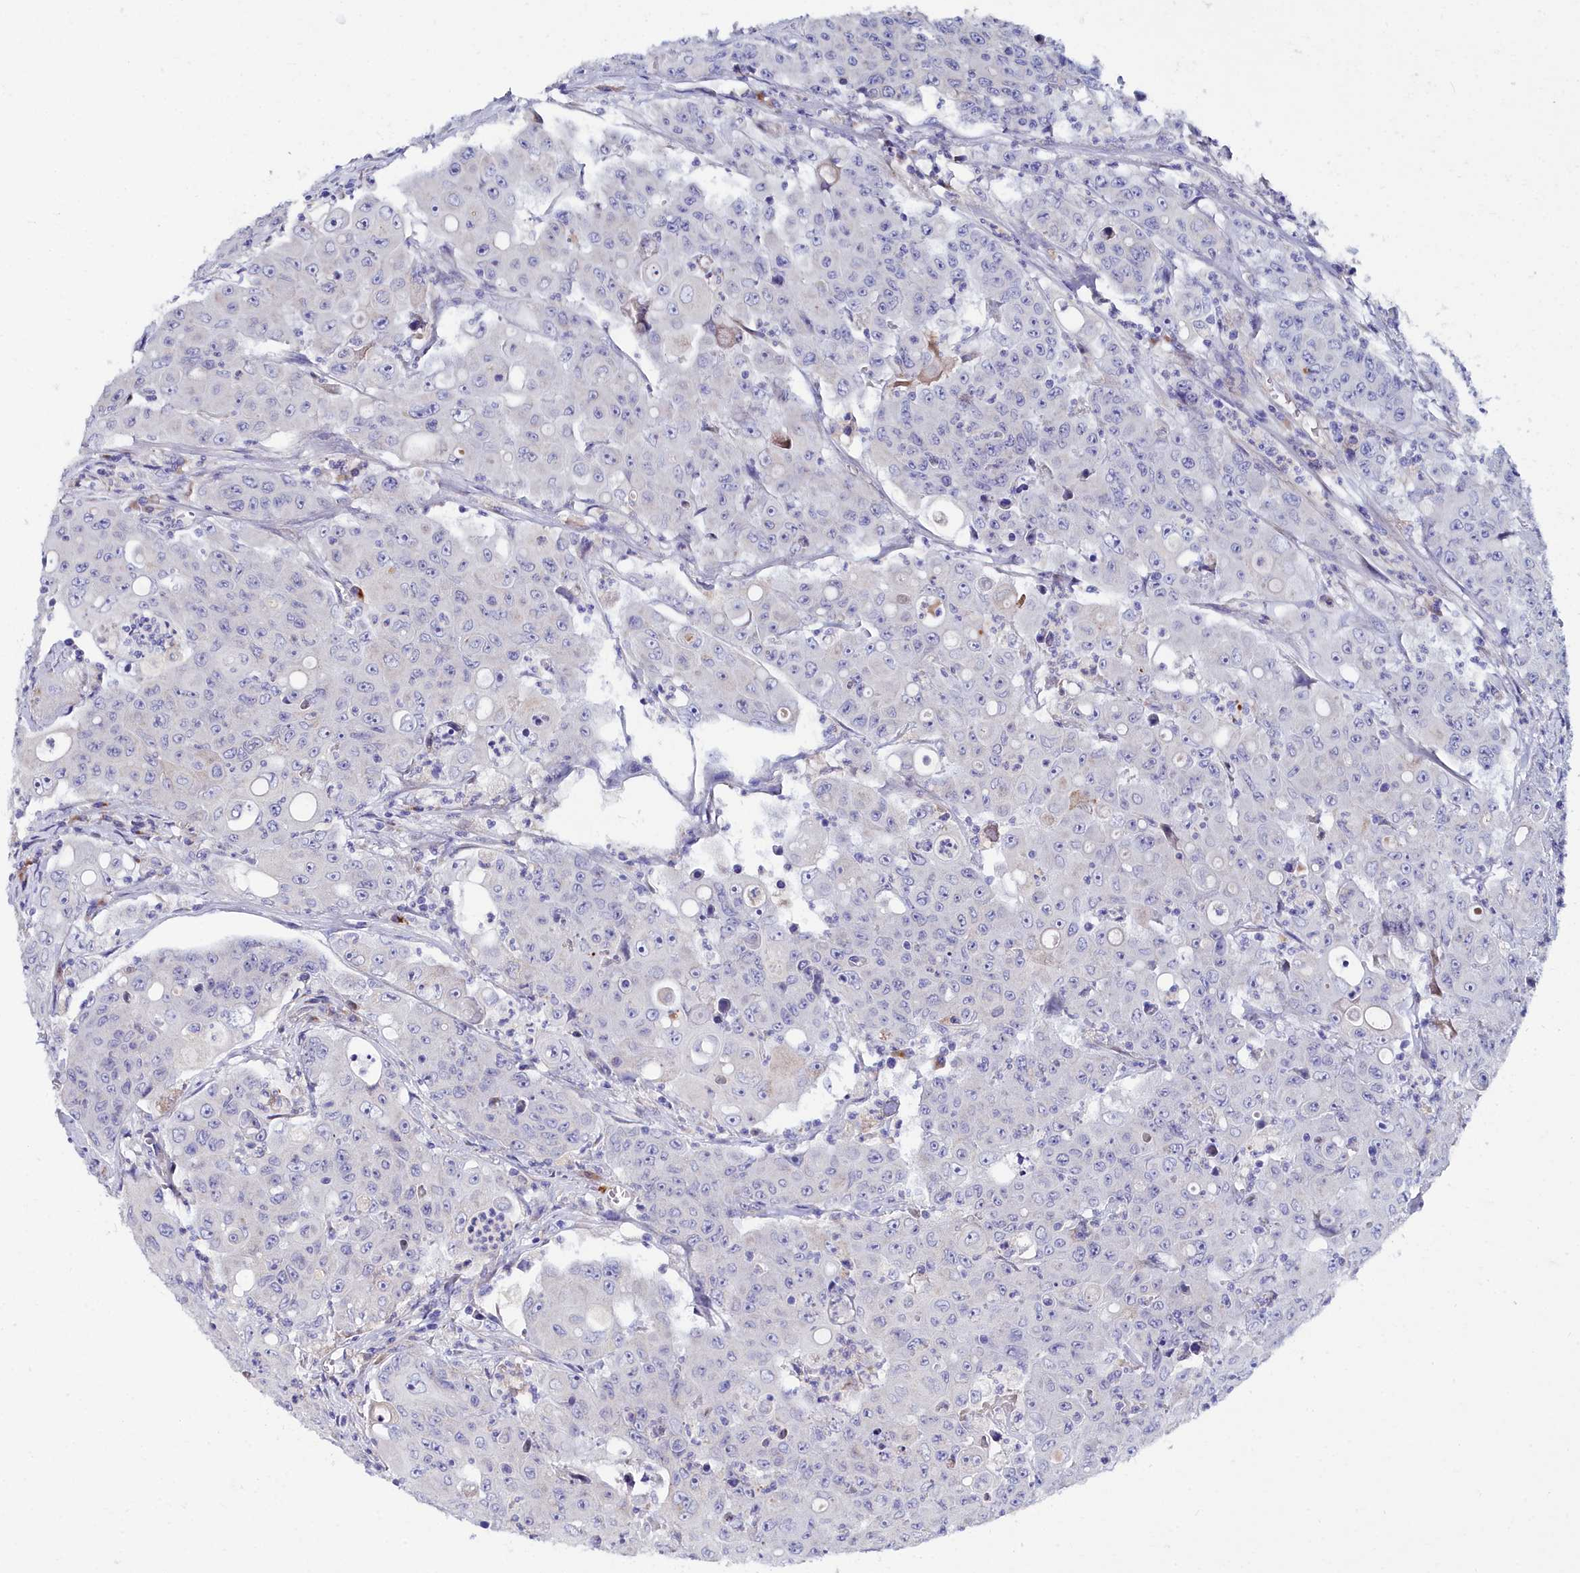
{"staining": {"intensity": "negative", "quantity": "none", "location": "none"}, "tissue": "colorectal cancer", "cell_type": "Tumor cells", "image_type": "cancer", "snomed": [{"axis": "morphology", "description": "Adenocarcinoma, NOS"}, {"axis": "topography", "description": "Colon"}], "caption": "Tumor cells show no significant positivity in colorectal cancer (adenocarcinoma).", "gene": "SLC49A3", "patient": {"sex": "male", "age": 51}}